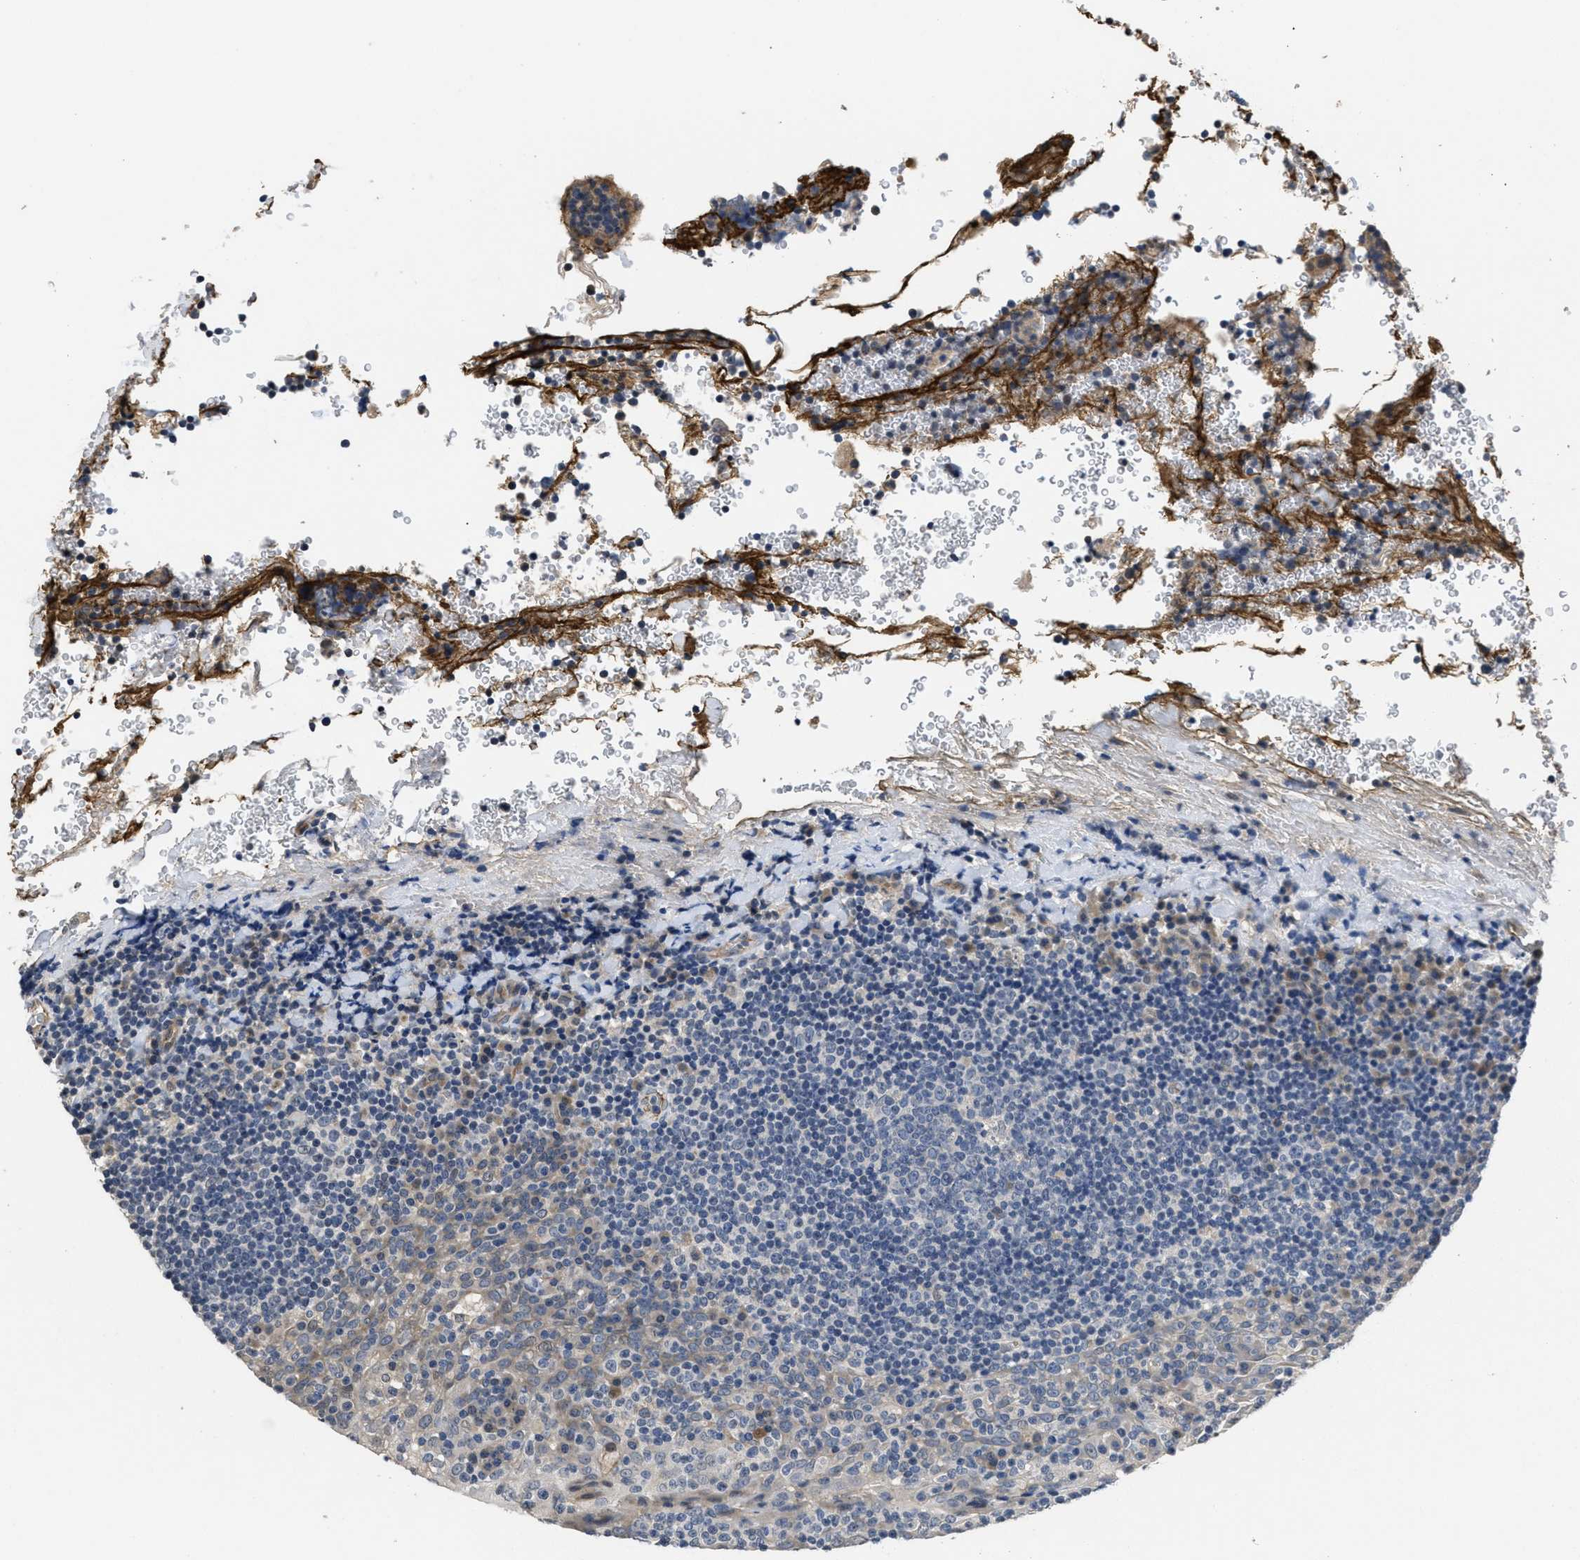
{"staining": {"intensity": "negative", "quantity": "none", "location": "none"}, "tissue": "tonsil", "cell_type": "Germinal center cells", "image_type": "normal", "snomed": [{"axis": "morphology", "description": "Normal tissue, NOS"}, {"axis": "topography", "description": "Tonsil"}], "caption": "An immunohistochemistry (IHC) image of normal tonsil is shown. There is no staining in germinal center cells of tonsil.", "gene": "ANGPT1", "patient": {"sex": "male", "age": 17}}